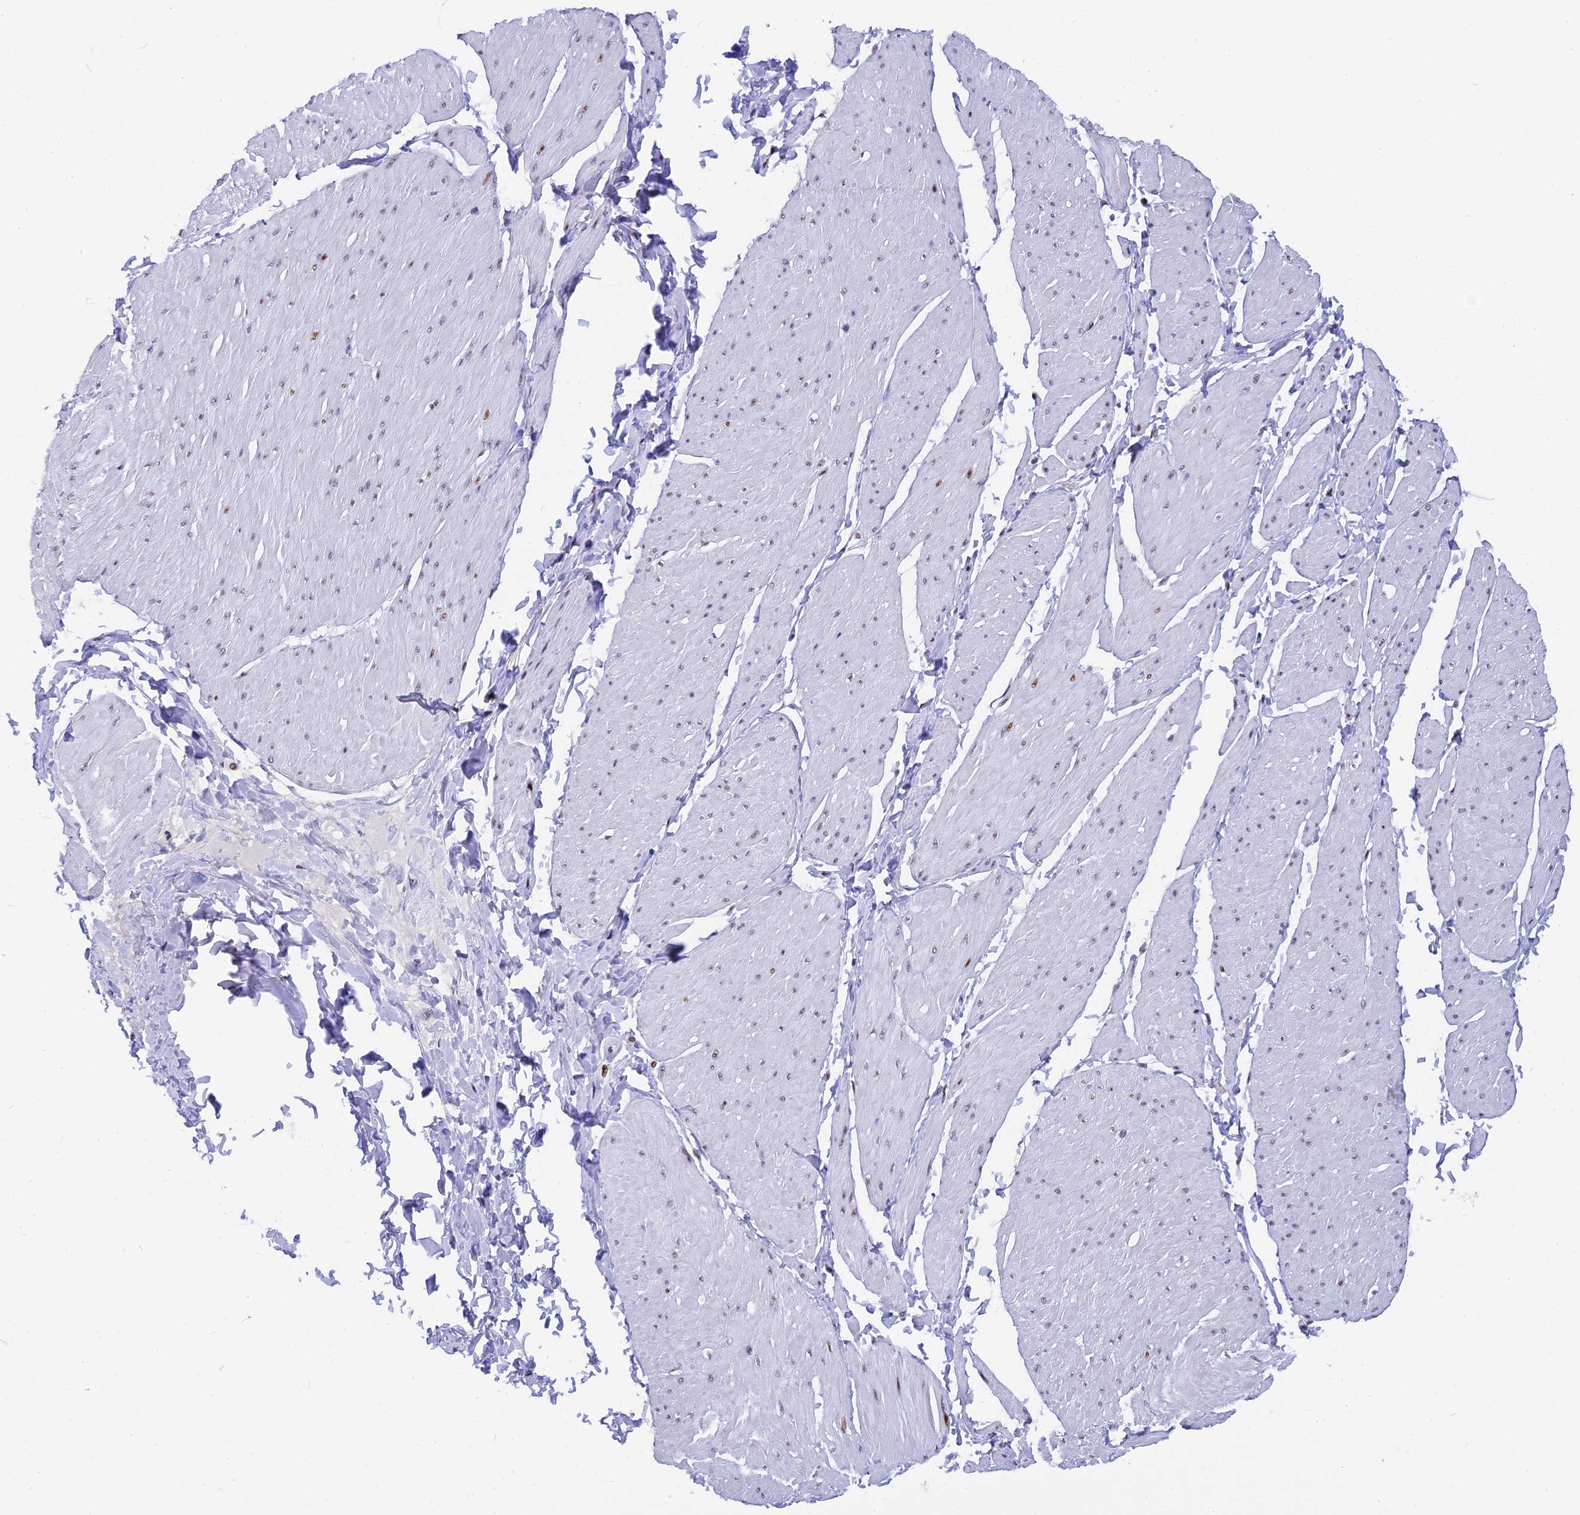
{"staining": {"intensity": "moderate", "quantity": "<25%", "location": "nuclear"}, "tissue": "smooth muscle", "cell_type": "Smooth muscle cells", "image_type": "normal", "snomed": [{"axis": "morphology", "description": "Urothelial carcinoma, High grade"}, {"axis": "topography", "description": "Urinary bladder"}], "caption": "Smooth muscle stained for a protein (brown) shows moderate nuclear positive staining in approximately <25% of smooth muscle cells.", "gene": "NSA2", "patient": {"sex": "male", "age": 46}}